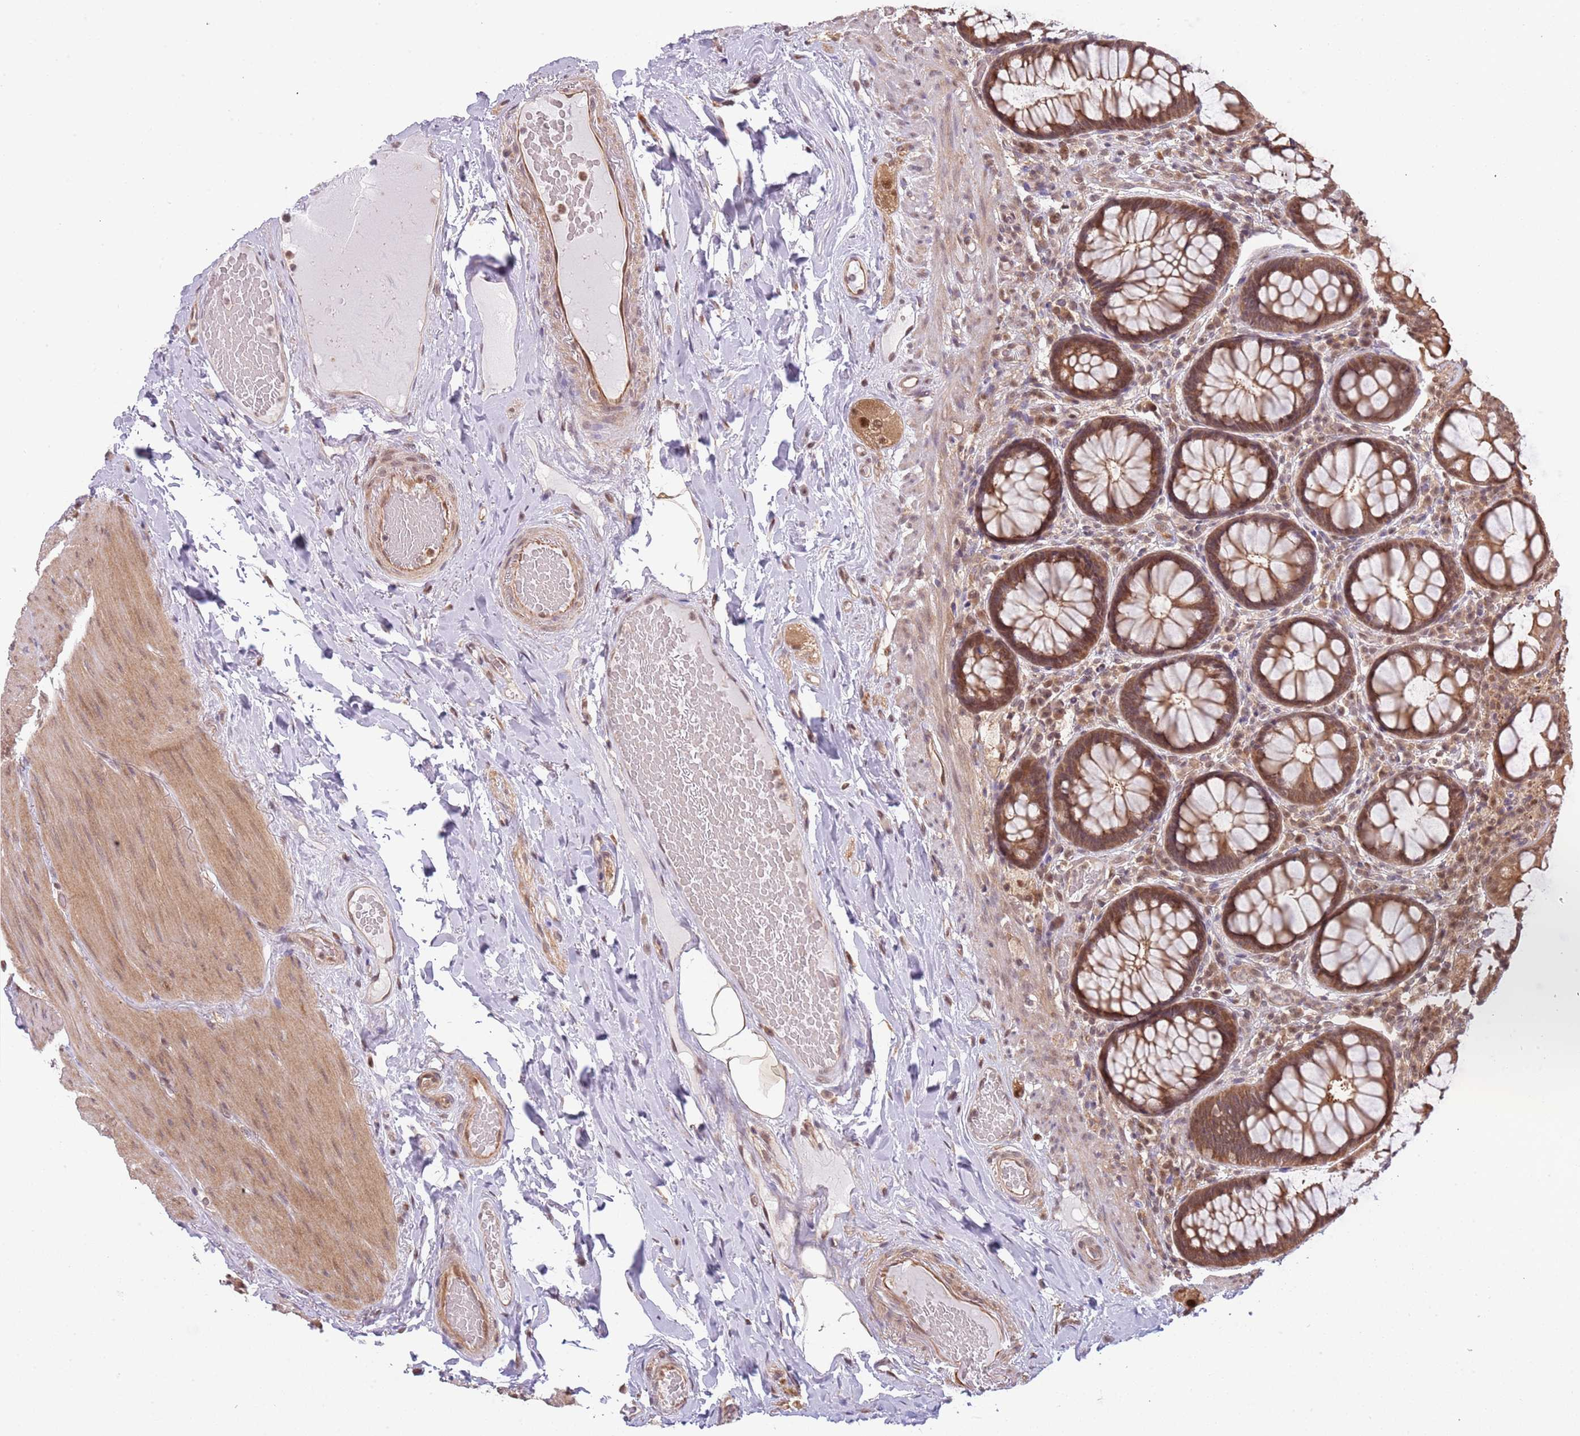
{"staining": {"intensity": "moderate", "quantity": ">75%", "location": "cytoplasmic/membranous,nuclear"}, "tissue": "rectum", "cell_type": "Glandular cells", "image_type": "normal", "snomed": [{"axis": "morphology", "description": "Normal tissue, NOS"}, {"axis": "topography", "description": "Rectum"}], "caption": "Unremarkable rectum was stained to show a protein in brown. There is medium levels of moderate cytoplasmic/membranous,nuclear staining in about >75% of glandular cells.", "gene": "PLSCR5", "patient": {"sex": "male", "age": 83}}